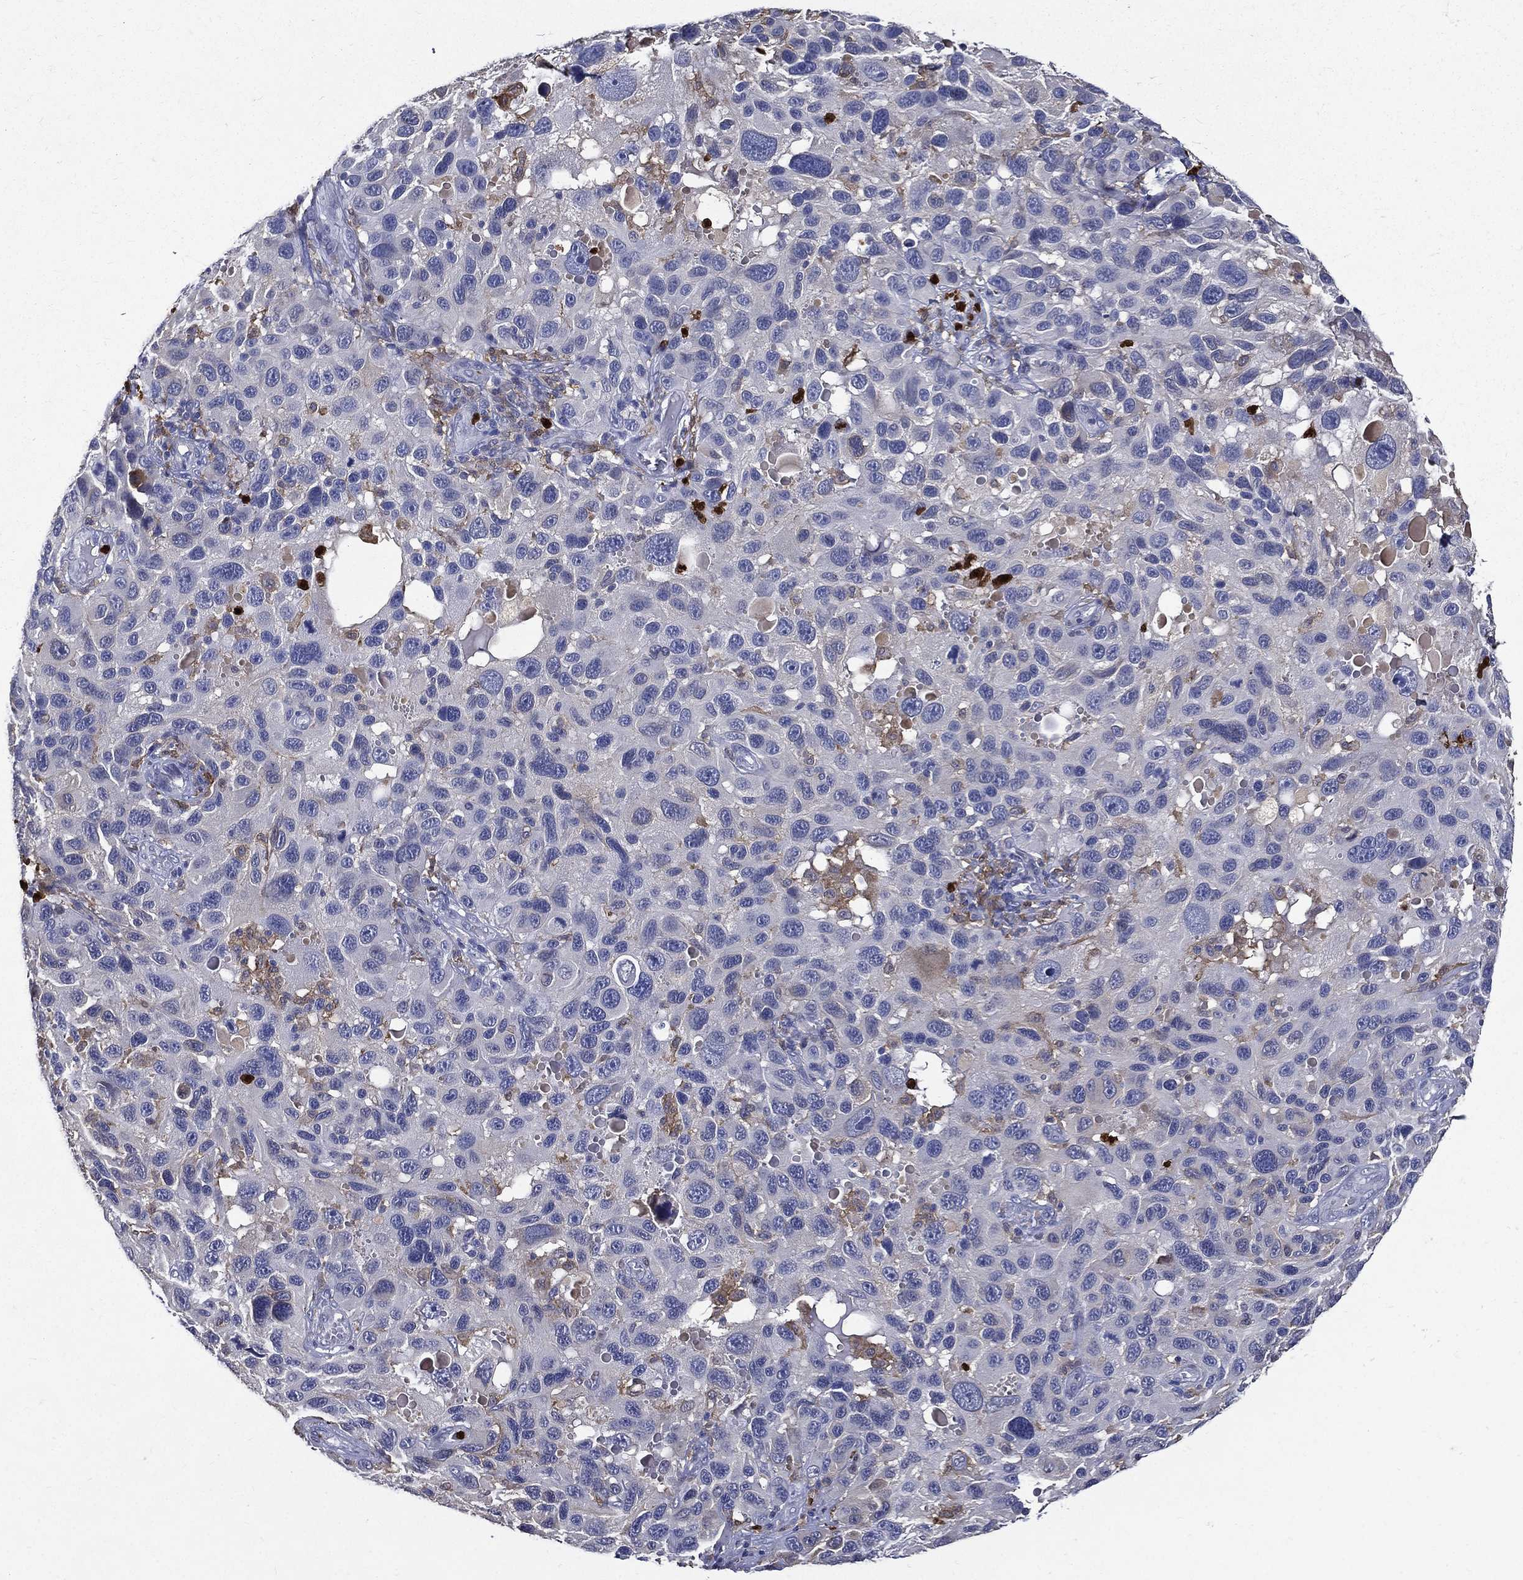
{"staining": {"intensity": "negative", "quantity": "none", "location": "none"}, "tissue": "melanoma", "cell_type": "Tumor cells", "image_type": "cancer", "snomed": [{"axis": "morphology", "description": "Malignant melanoma, NOS"}, {"axis": "topography", "description": "Skin"}], "caption": "Tumor cells are negative for protein expression in human melanoma. Brightfield microscopy of immunohistochemistry stained with DAB (3,3'-diaminobenzidine) (brown) and hematoxylin (blue), captured at high magnification.", "gene": "GPR171", "patient": {"sex": "male", "age": 53}}